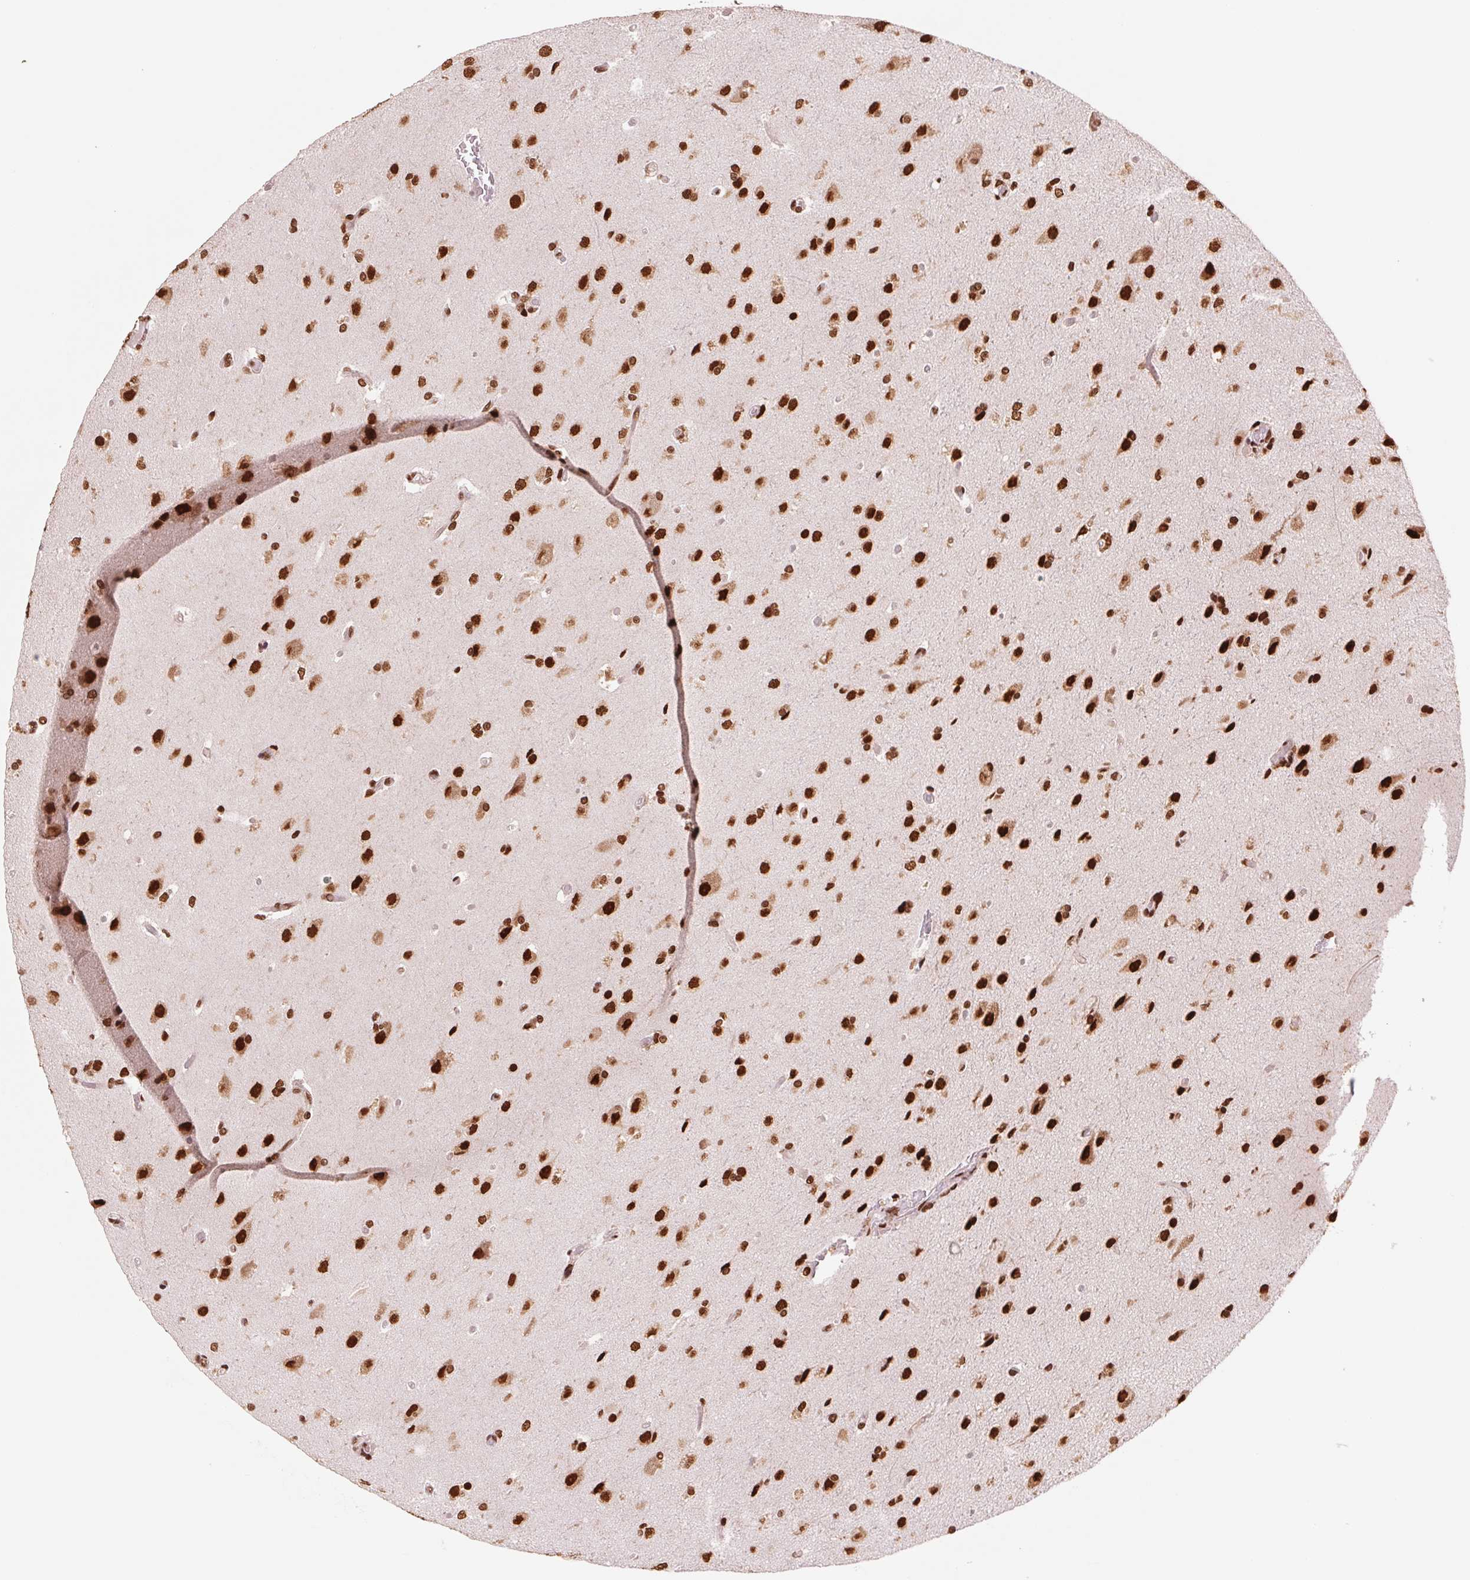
{"staining": {"intensity": "strong", "quantity": ">75%", "location": "nuclear"}, "tissue": "glioma", "cell_type": "Tumor cells", "image_type": "cancer", "snomed": [{"axis": "morphology", "description": "Glioma, malignant, High grade"}, {"axis": "topography", "description": "Brain"}], "caption": "Malignant high-grade glioma stained for a protein demonstrates strong nuclear positivity in tumor cells. The staining is performed using DAB (3,3'-diaminobenzidine) brown chromogen to label protein expression. The nuclei are counter-stained blue using hematoxylin.", "gene": "TTLL9", "patient": {"sex": "male", "age": 68}}